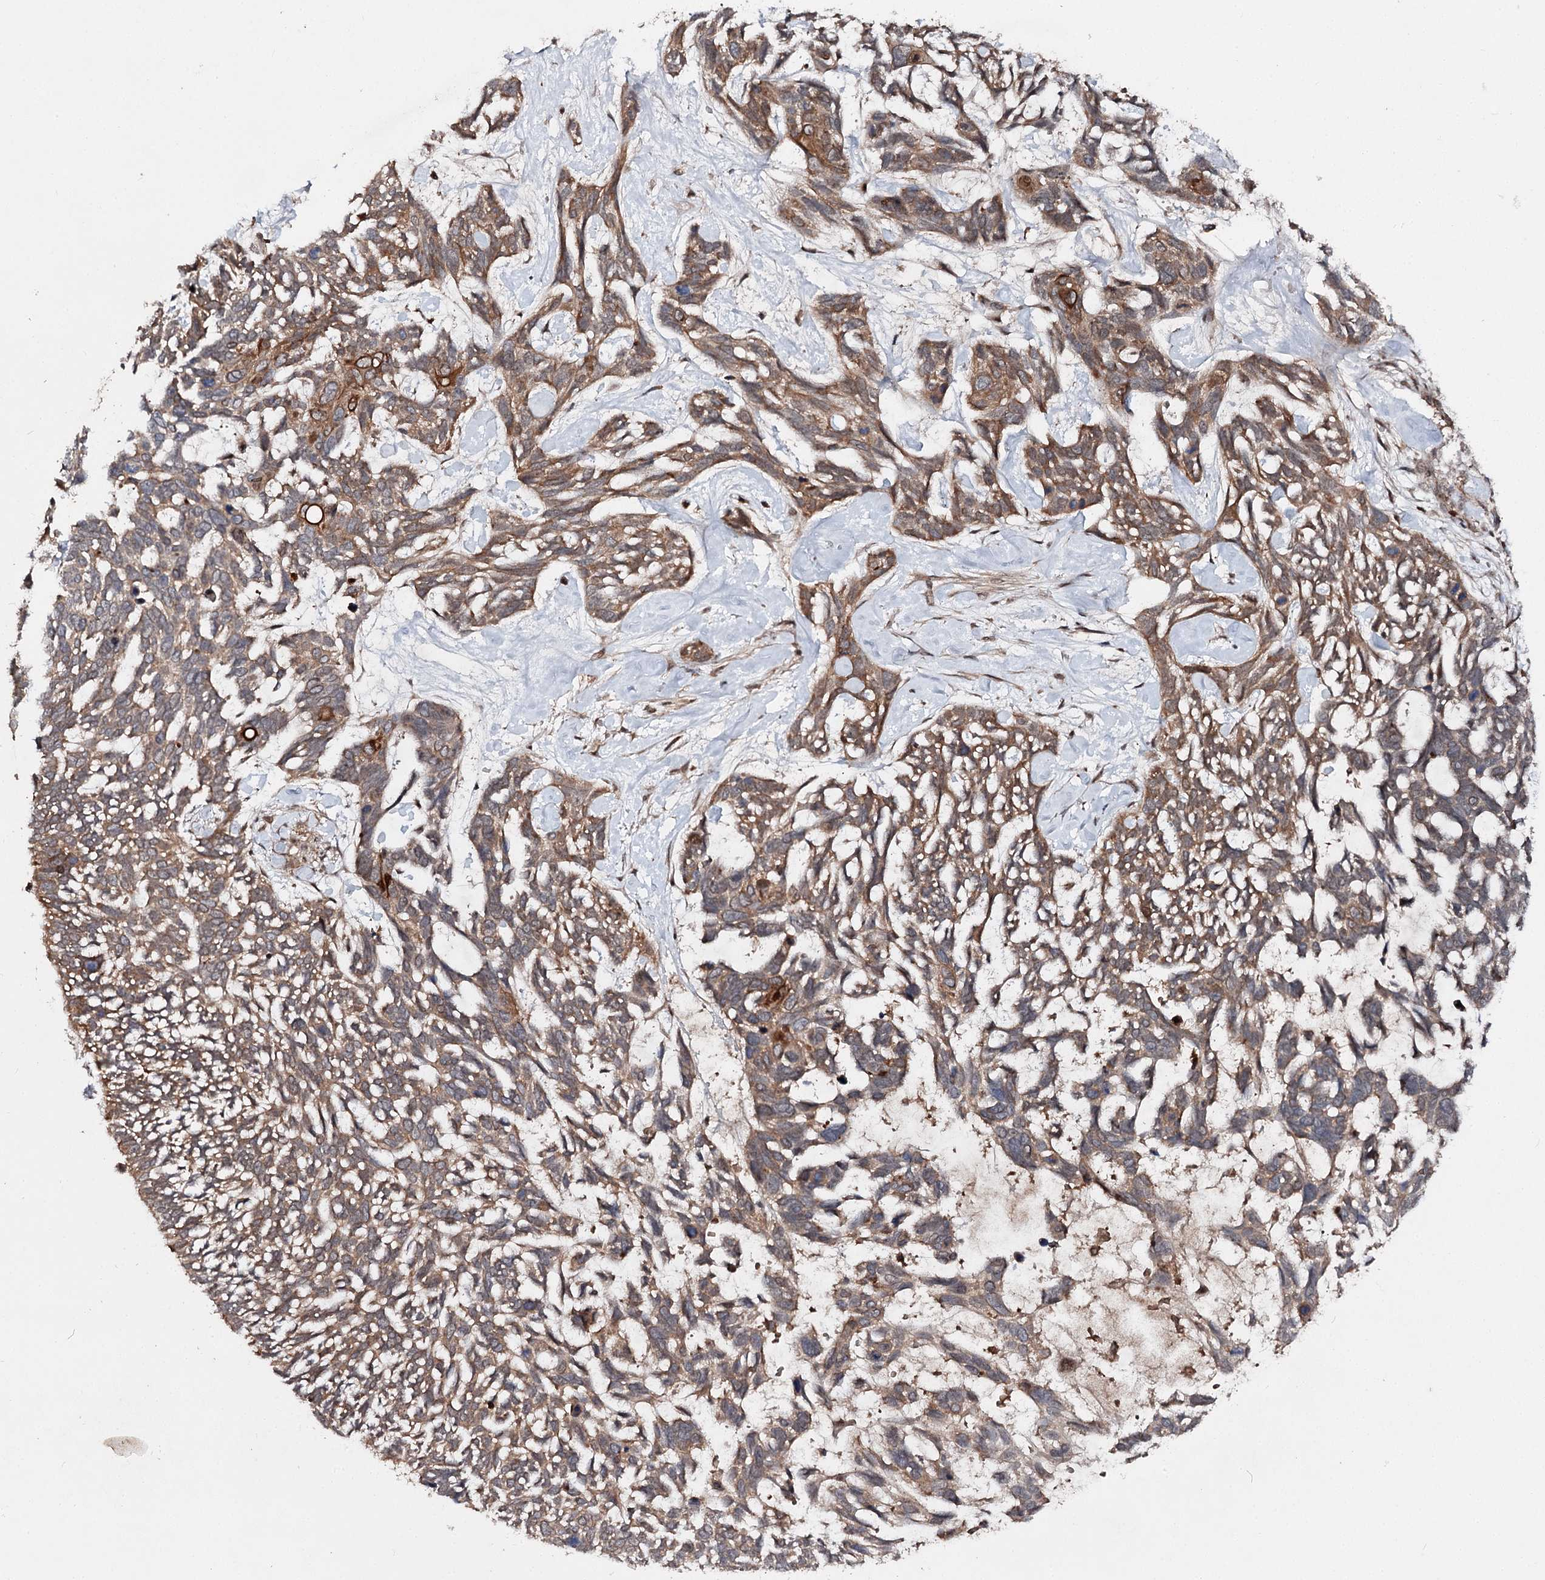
{"staining": {"intensity": "moderate", "quantity": ">75%", "location": "cytoplasmic/membranous"}, "tissue": "skin cancer", "cell_type": "Tumor cells", "image_type": "cancer", "snomed": [{"axis": "morphology", "description": "Basal cell carcinoma"}, {"axis": "topography", "description": "Skin"}], "caption": "Immunohistochemical staining of basal cell carcinoma (skin) displays moderate cytoplasmic/membranous protein positivity in about >75% of tumor cells. The staining was performed using DAB to visualize the protein expression in brown, while the nuclei were stained in blue with hematoxylin (Magnification: 20x).", "gene": "MSANTD2", "patient": {"sex": "male", "age": 88}}